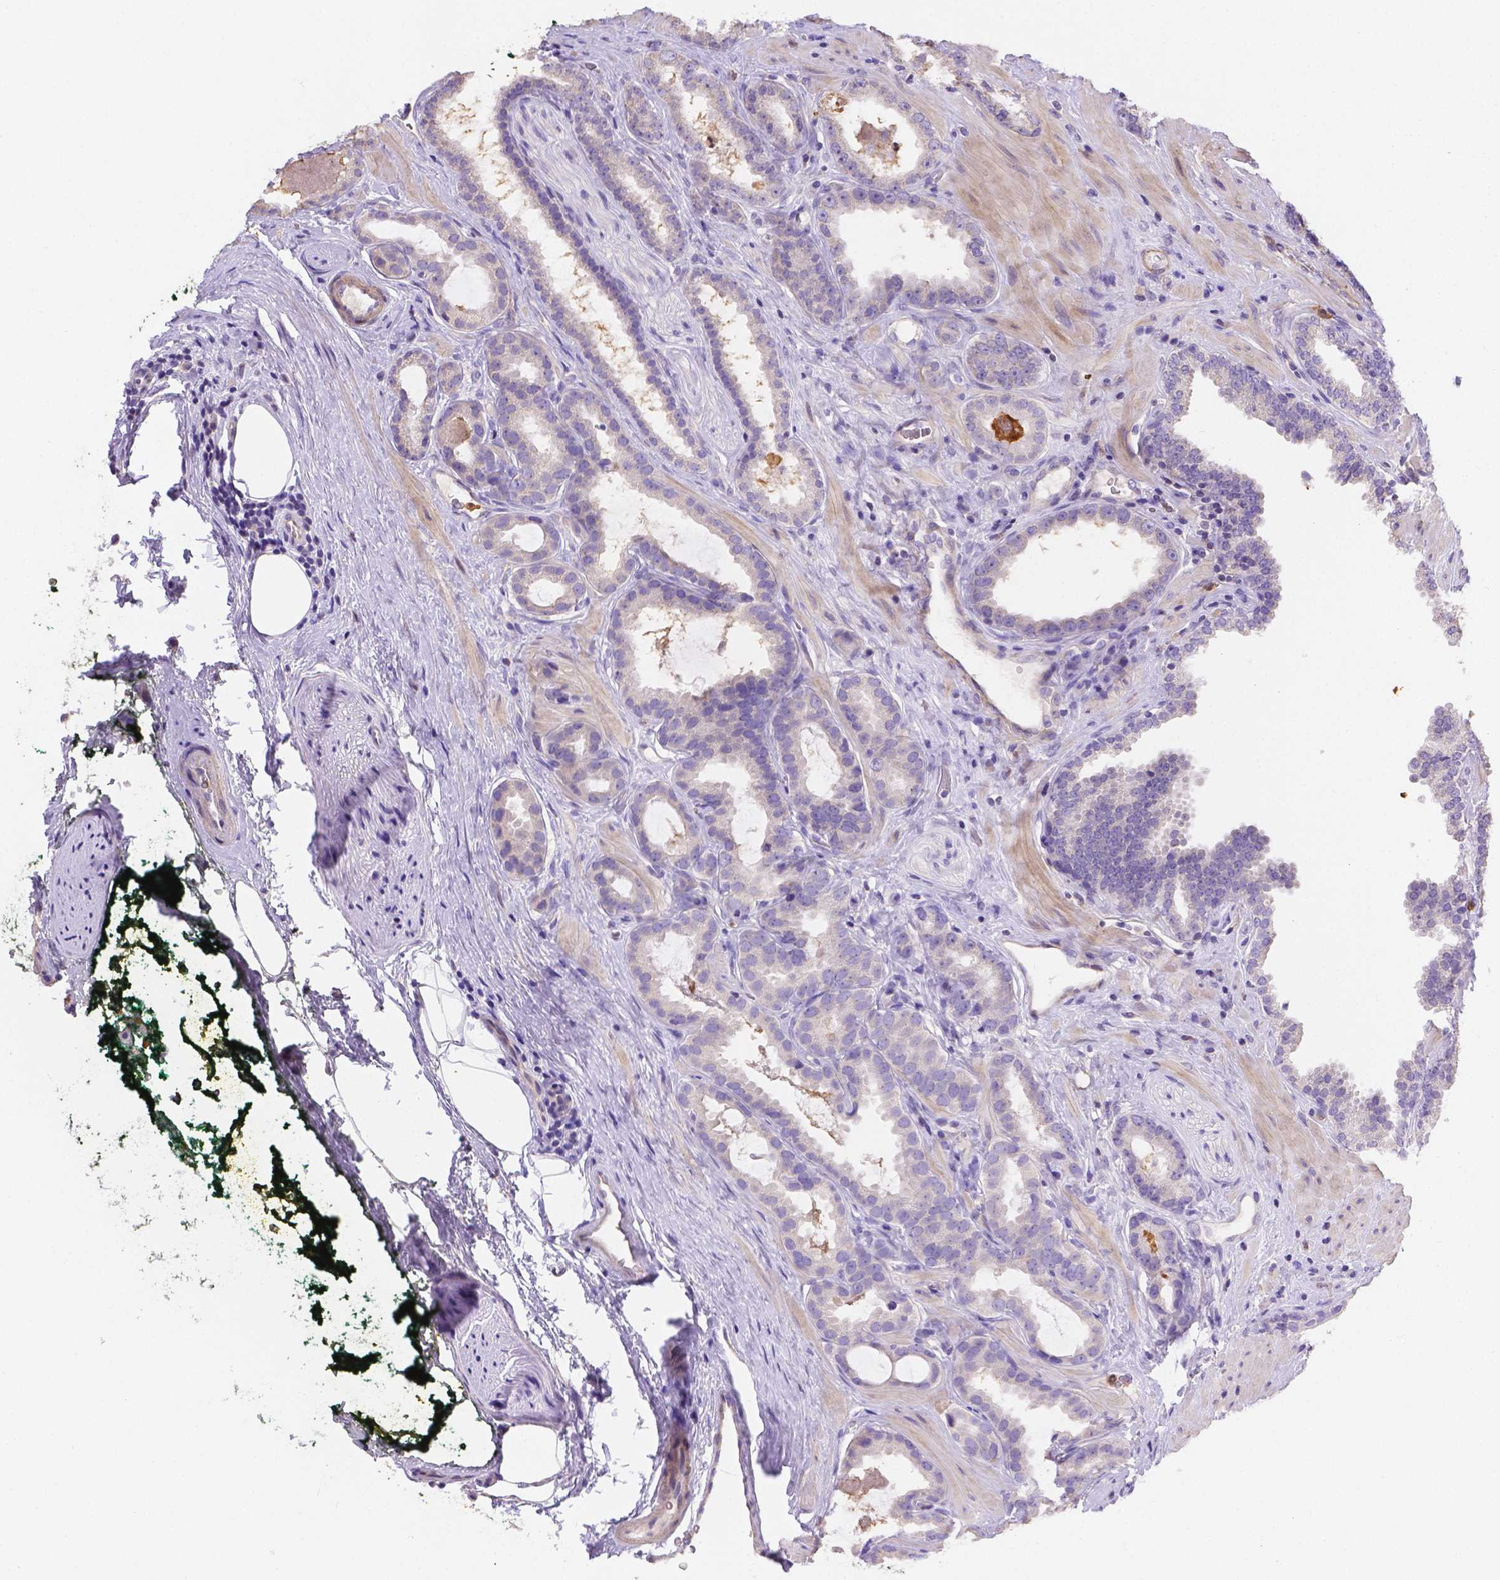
{"staining": {"intensity": "negative", "quantity": "none", "location": "none"}, "tissue": "prostate cancer", "cell_type": "Tumor cells", "image_type": "cancer", "snomed": [{"axis": "morphology", "description": "Adenocarcinoma, NOS"}, {"axis": "topography", "description": "Prostate"}], "caption": "DAB (3,3'-diaminobenzidine) immunohistochemical staining of prostate cancer reveals no significant expression in tumor cells.", "gene": "NXPE2", "patient": {"sex": "male", "age": 64}}